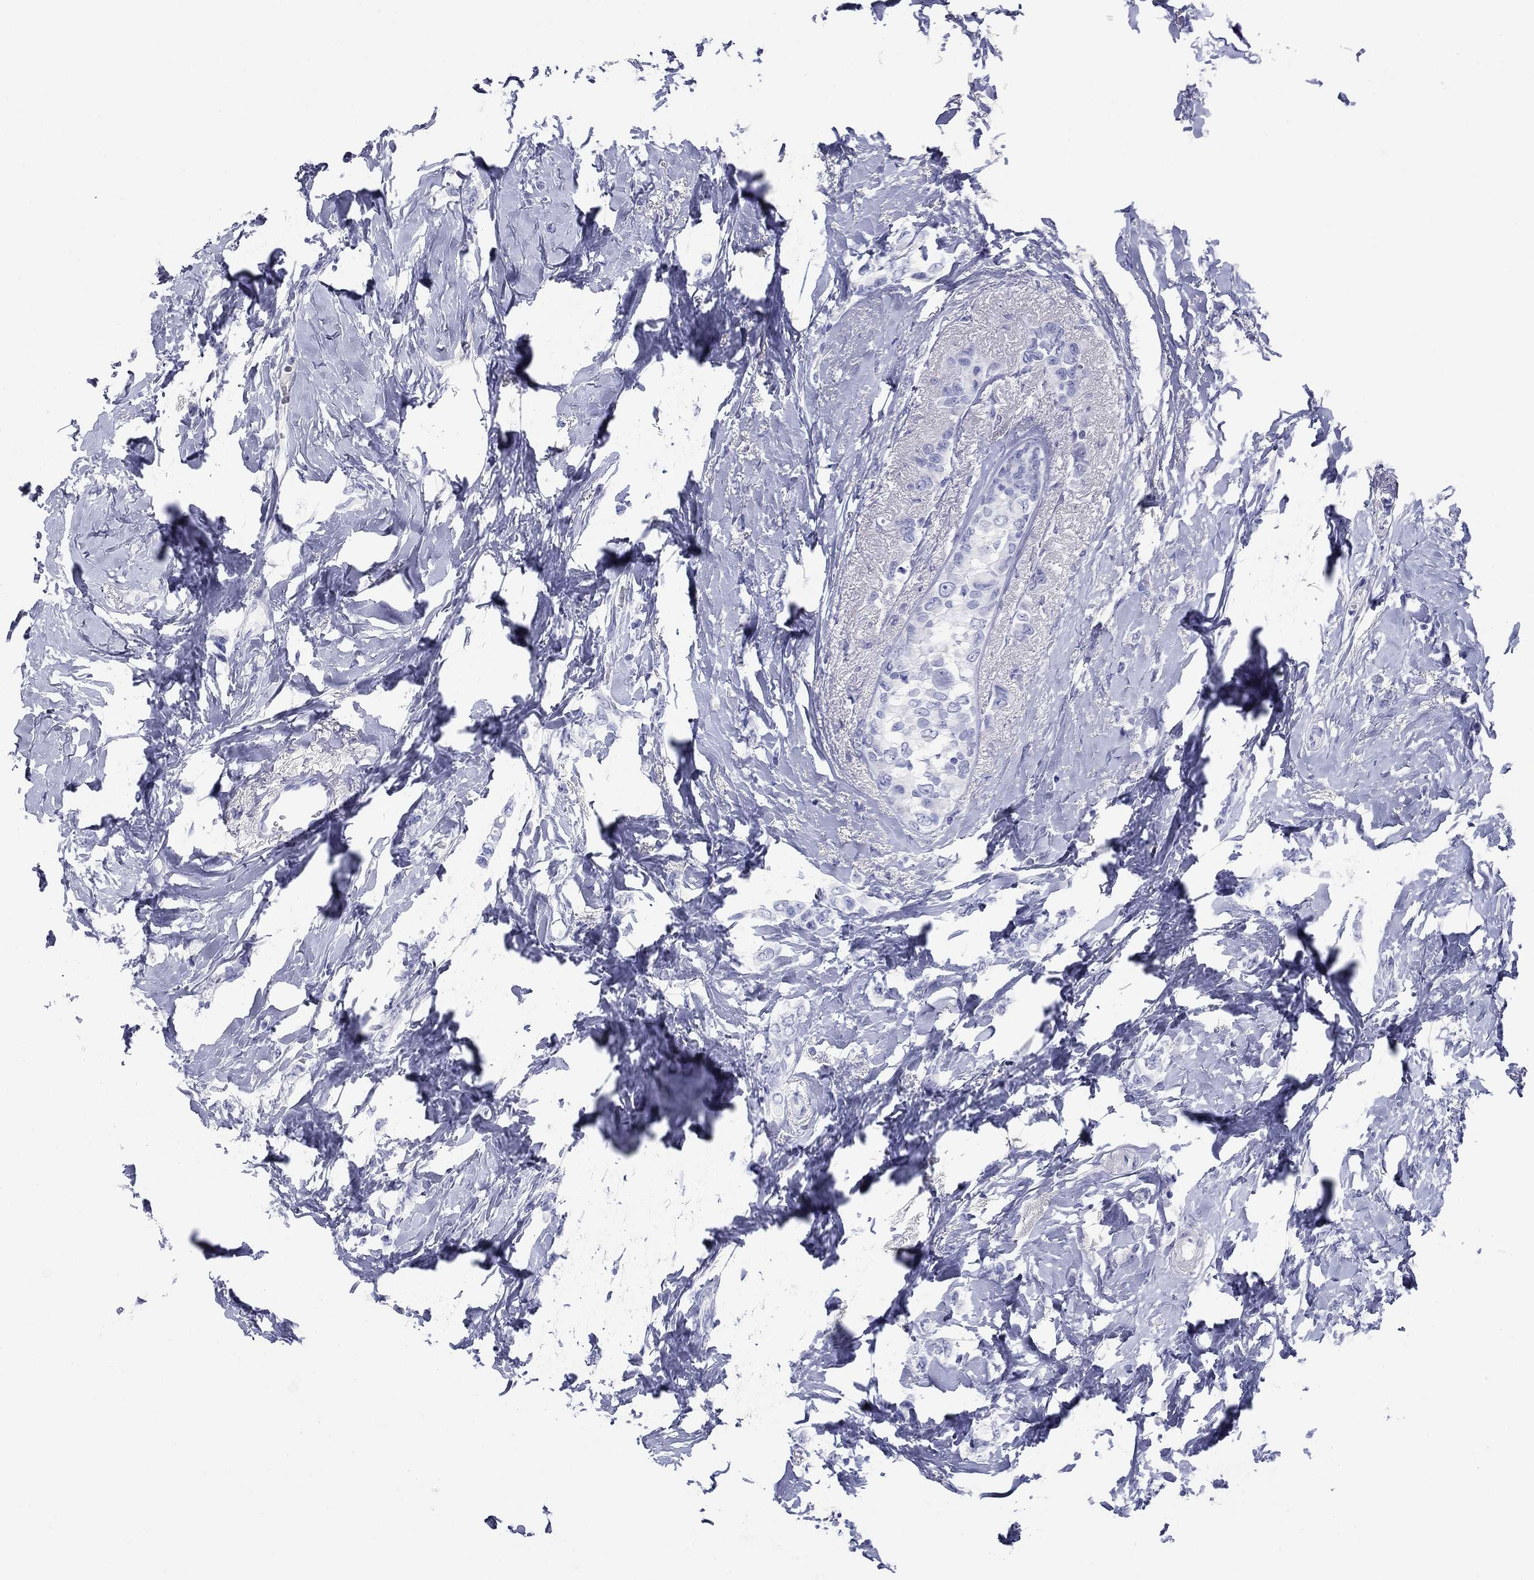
{"staining": {"intensity": "negative", "quantity": "none", "location": "none"}, "tissue": "breast cancer", "cell_type": "Tumor cells", "image_type": "cancer", "snomed": [{"axis": "morphology", "description": "Lobular carcinoma"}, {"axis": "topography", "description": "Breast"}], "caption": "Protein analysis of breast cancer shows no significant positivity in tumor cells.", "gene": "ATP4A", "patient": {"sex": "female", "age": 66}}